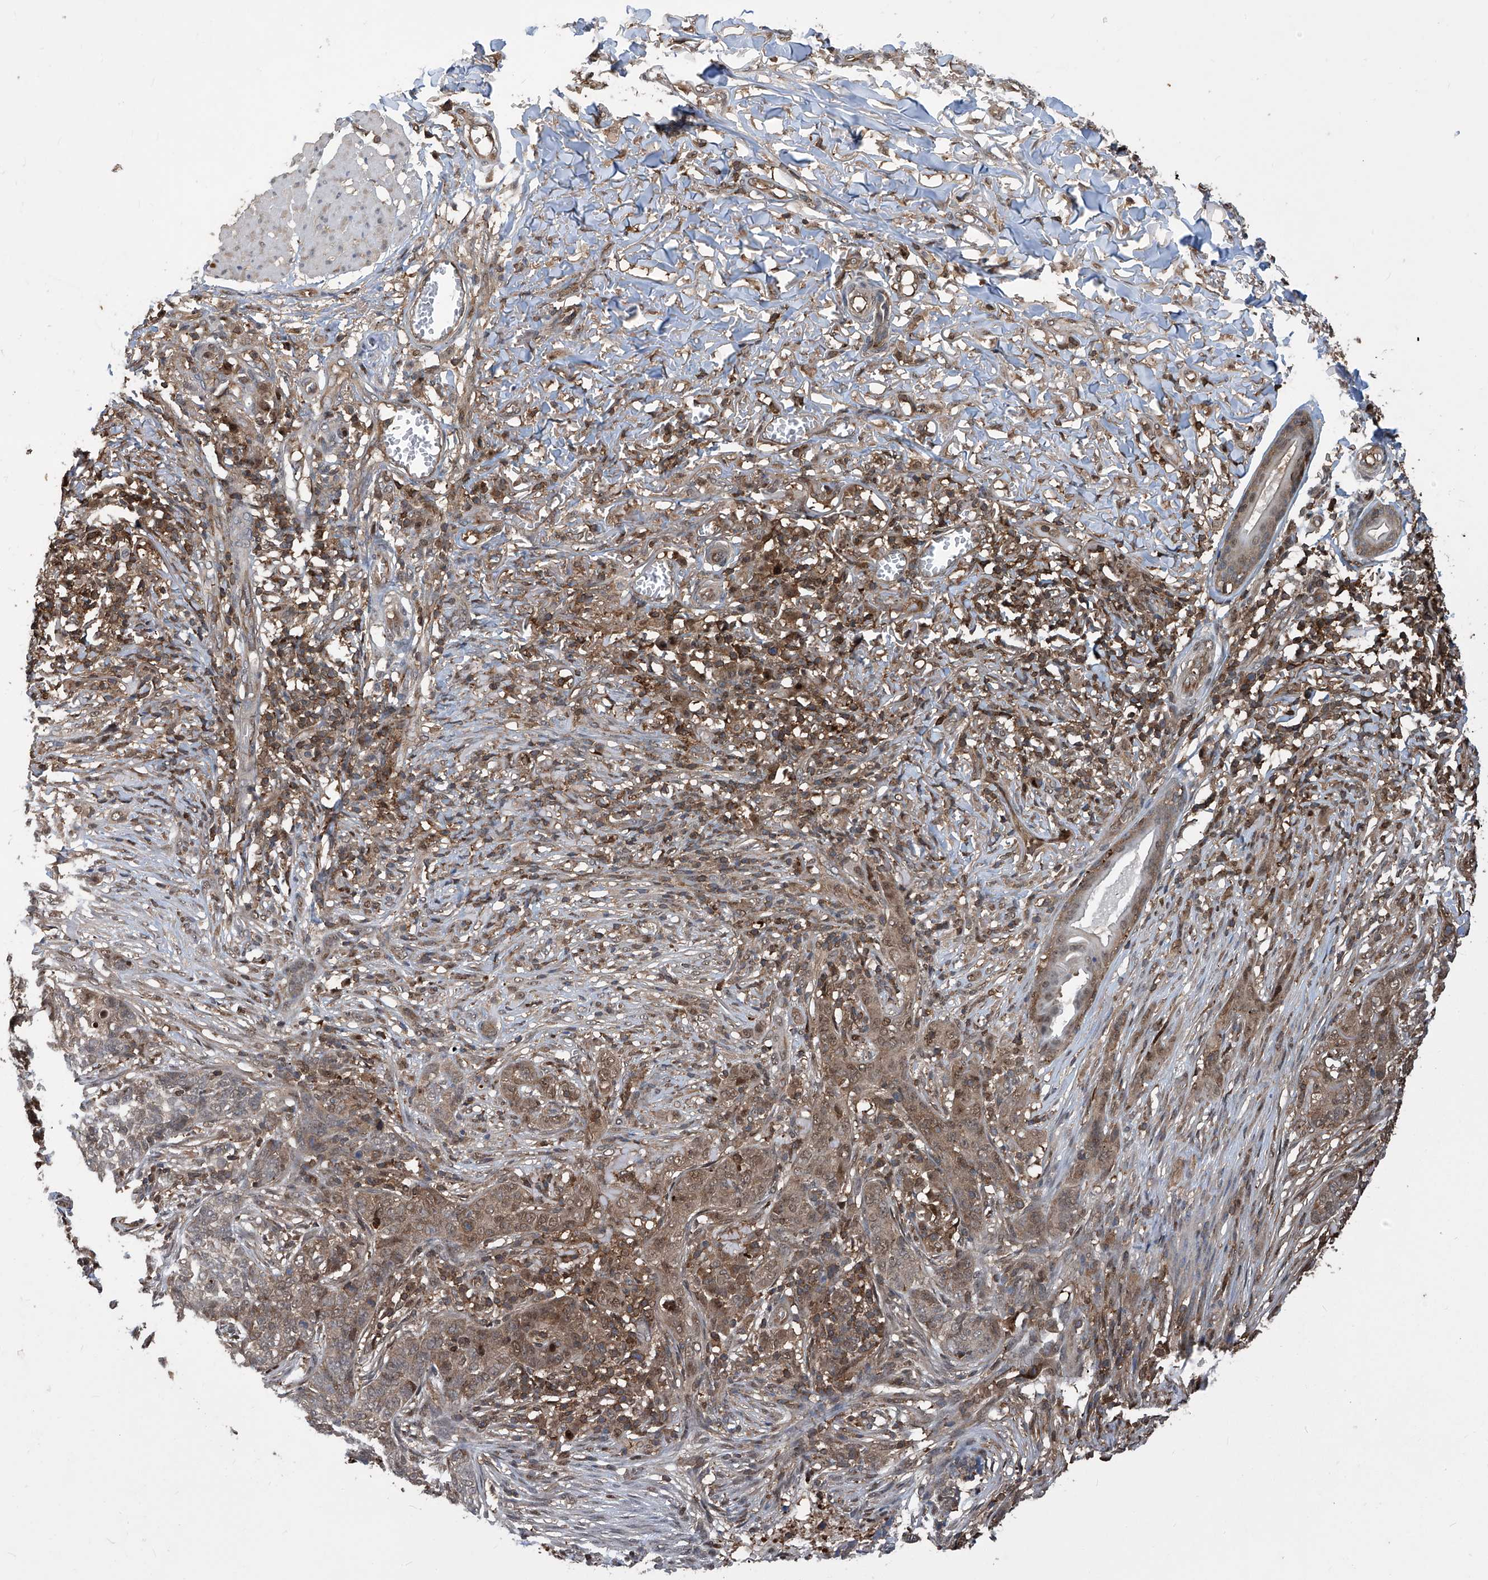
{"staining": {"intensity": "moderate", "quantity": ">75%", "location": "cytoplasmic/membranous"}, "tissue": "skin cancer", "cell_type": "Tumor cells", "image_type": "cancer", "snomed": [{"axis": "morphology", "description": "Basal cell carcinoma"}, {"axis": "topography", "description": "Skin"}], "caption": "Protein expression analysis of skin basal cell carcinoma shows moderate cytoplasmic/membranous staining in about >75% of tumor cells.", "gene": "PSMB1", "patient": {"sex": "male", "age": 85}}